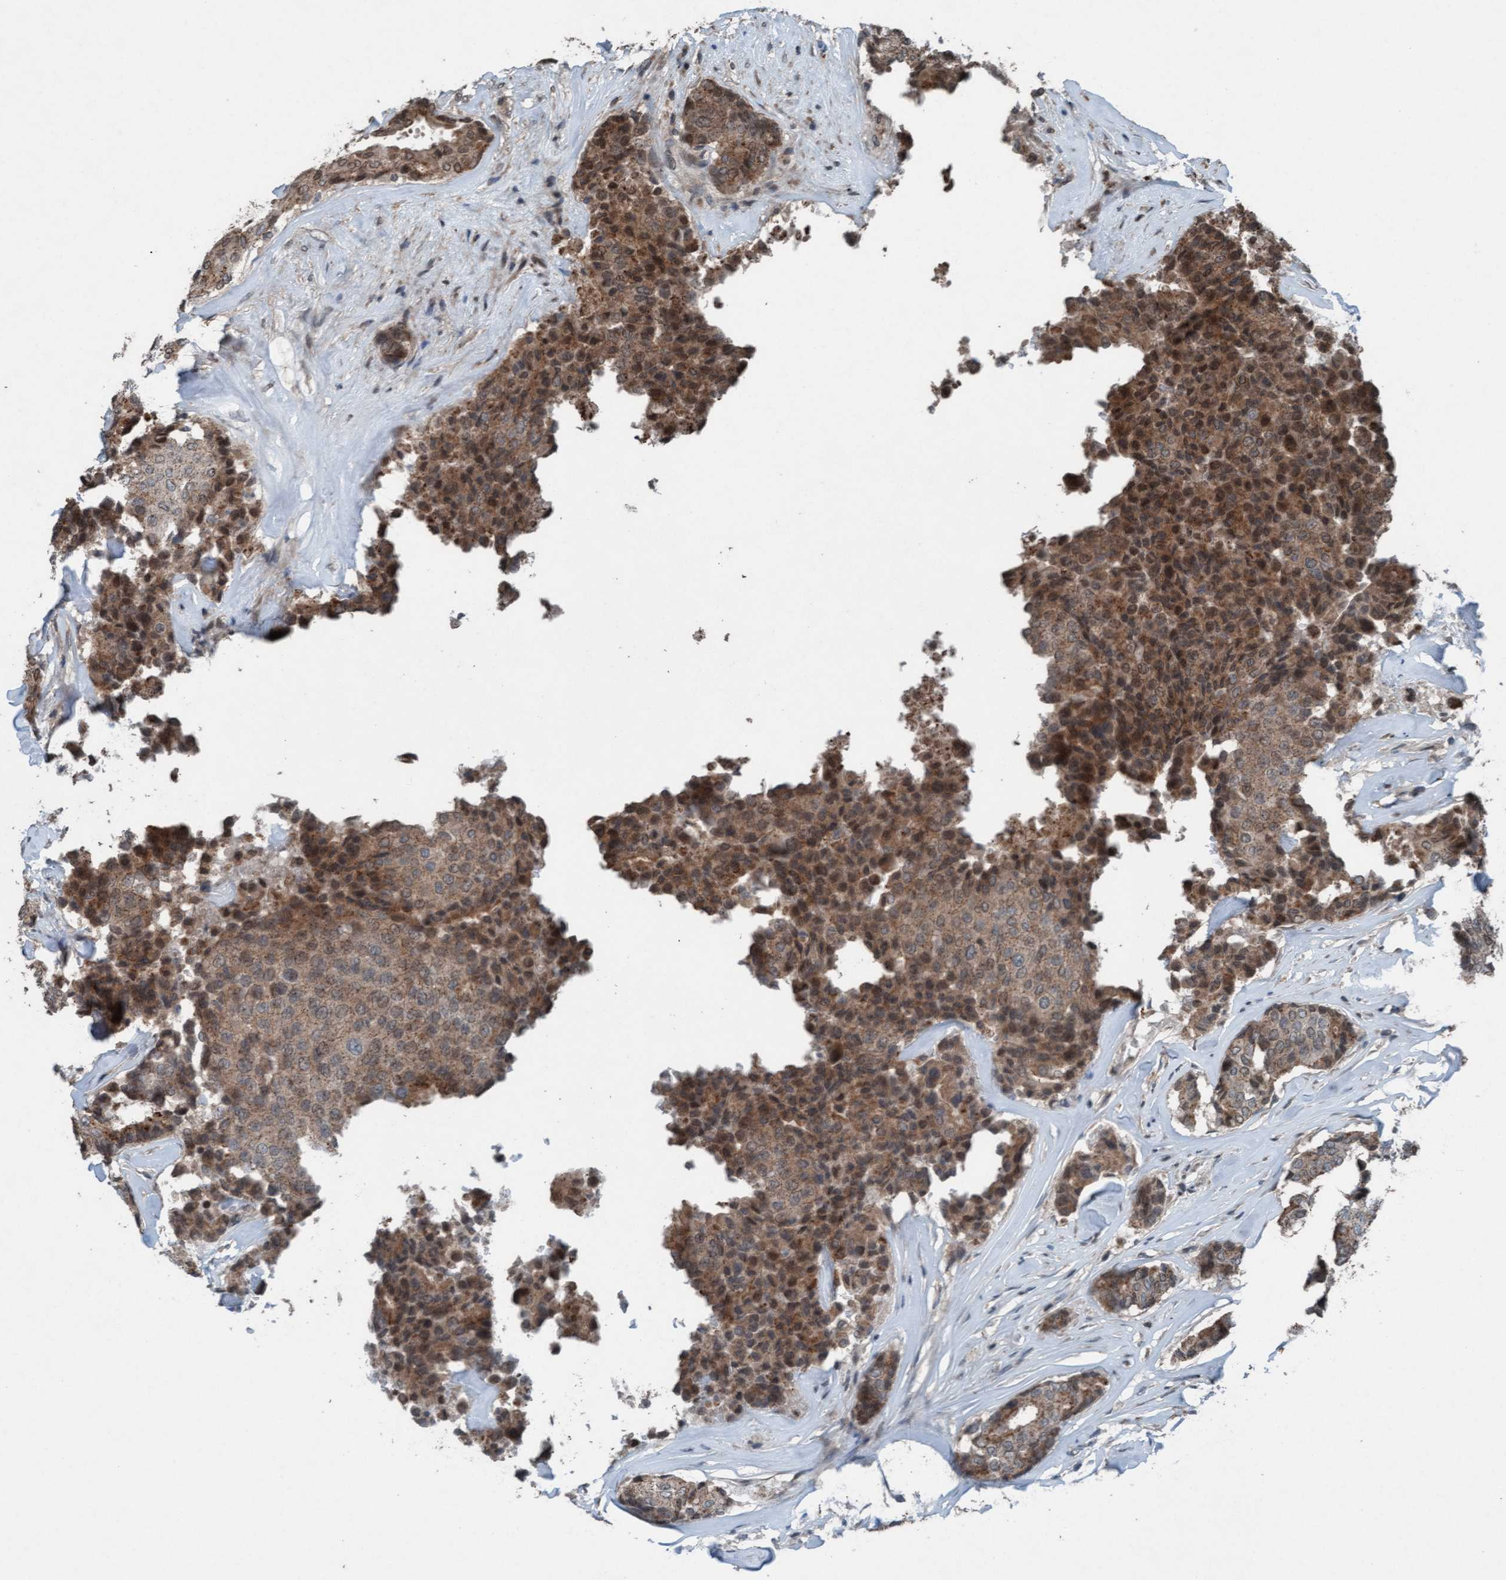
{"staining": {"intensity": "weak", "quantity": ">75%", "location": "cytoplasmic/membranous"}, "tissue": "breast cancer", "cell_type": "Tumor cells", "image_type": "cancer", "snomed": [{"axis": "morphology", "description": "Duct carcinoma"}, {"axis": "topography", "description": "Breast"}], "caption": "A brown stain labels weak cytoplasmic/membranous staining of a protein in human invasive ductal carcinoma (breast) tumor cells.", "gene": "PLXNB2", "patient": {"sex": "female", "age": 75}}